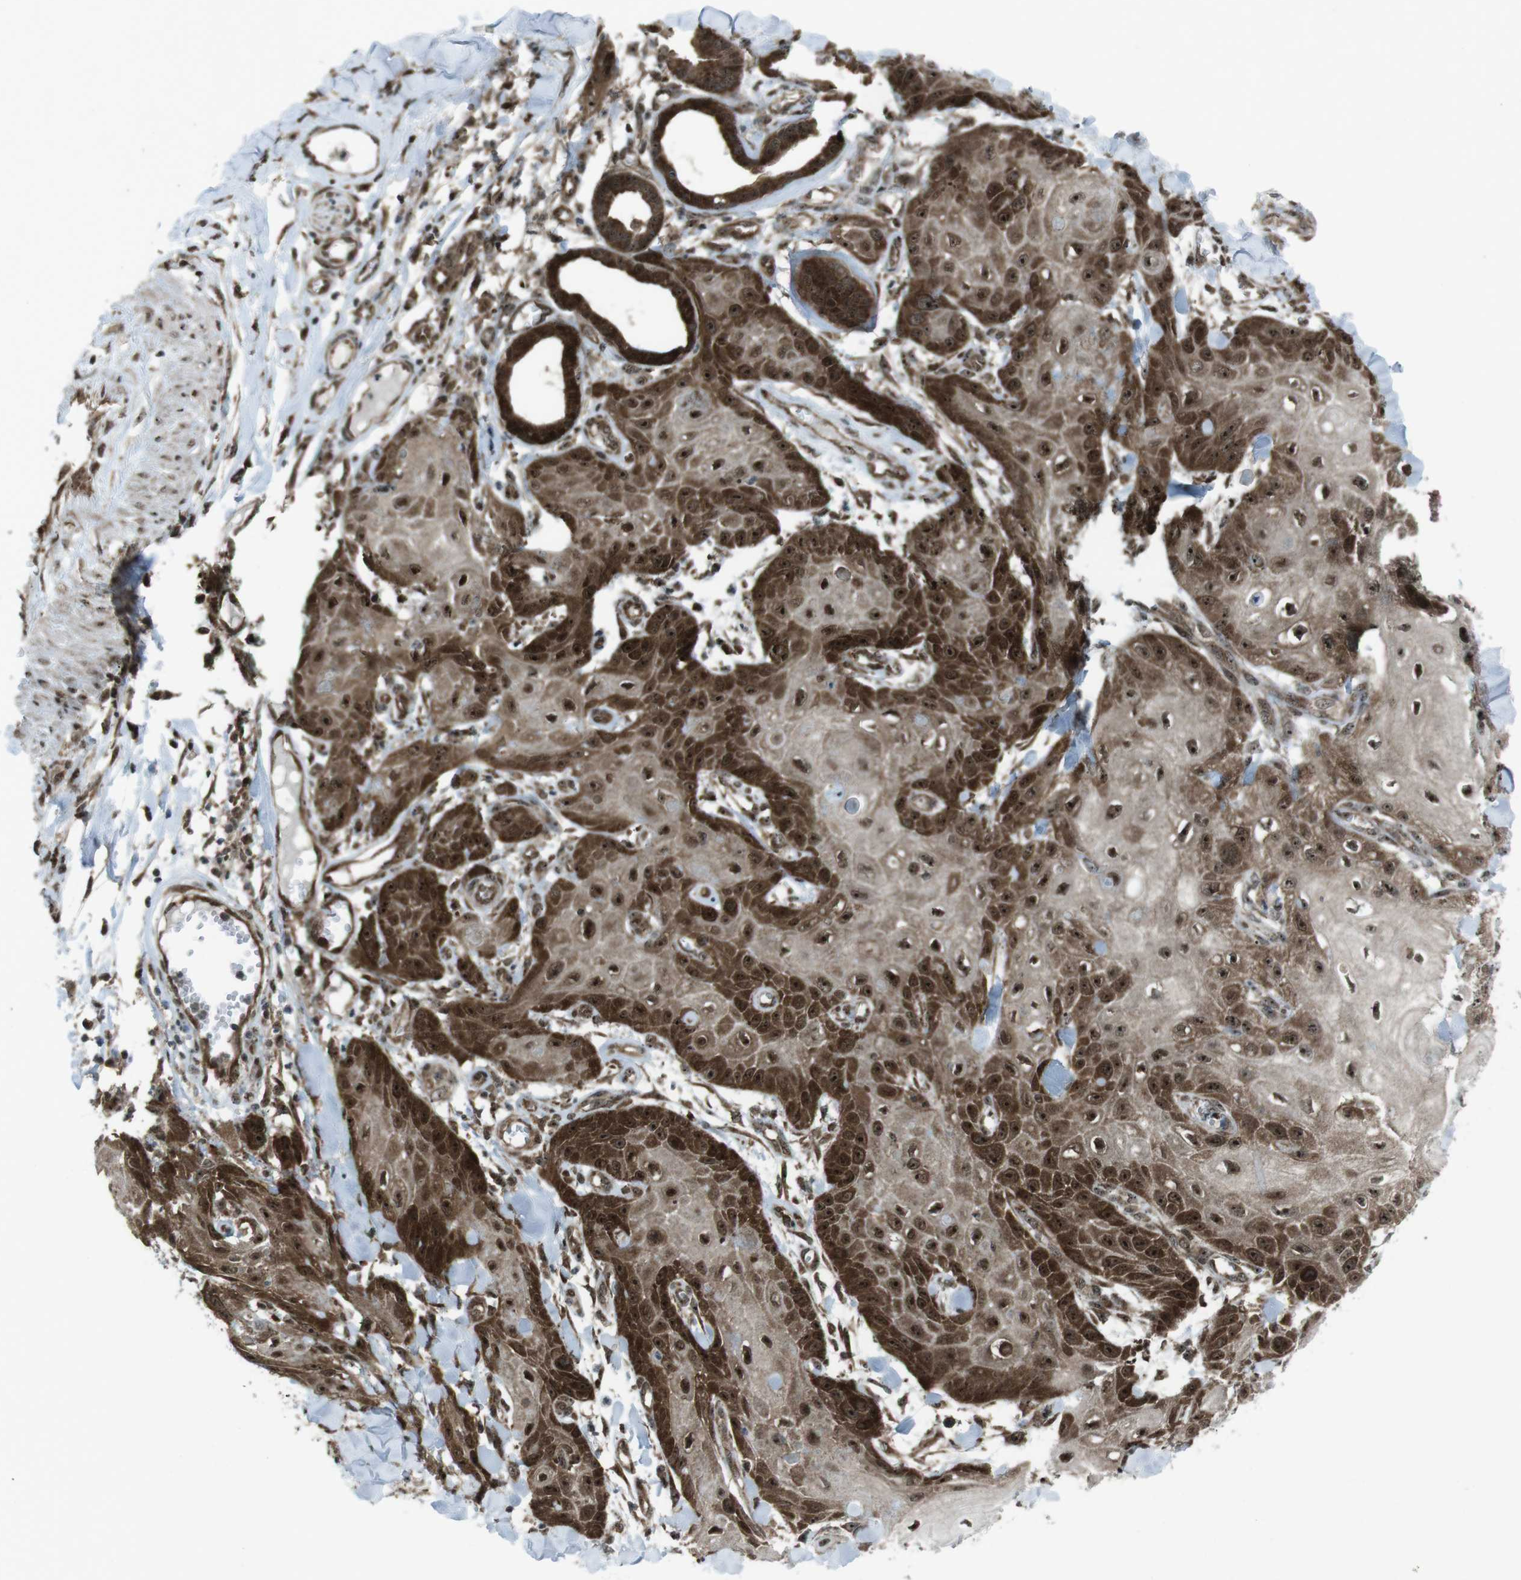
{"staining": {"intensity": "strong", "quantity": ">75%", "location": "cytoplasmic/membranous,nuclear"}, "tissue": "skin cancer", "cell_type": "Tumor cells", "image_type": "cancer", "snomed": [{"axis": "morphology", "description": "Squamous cell carcinoma, NOS"}, {"axis": "topography", "description": "Skin"}], "caption": "An image of human skin cancer (squamous cell carcinoma) stained for a protein exhibits strong cytoplasmic/membranous and nuclear brown staining in tumor cells.", "gene": "CSNK1D", "patient": {"sex": "male", "age": 74}}